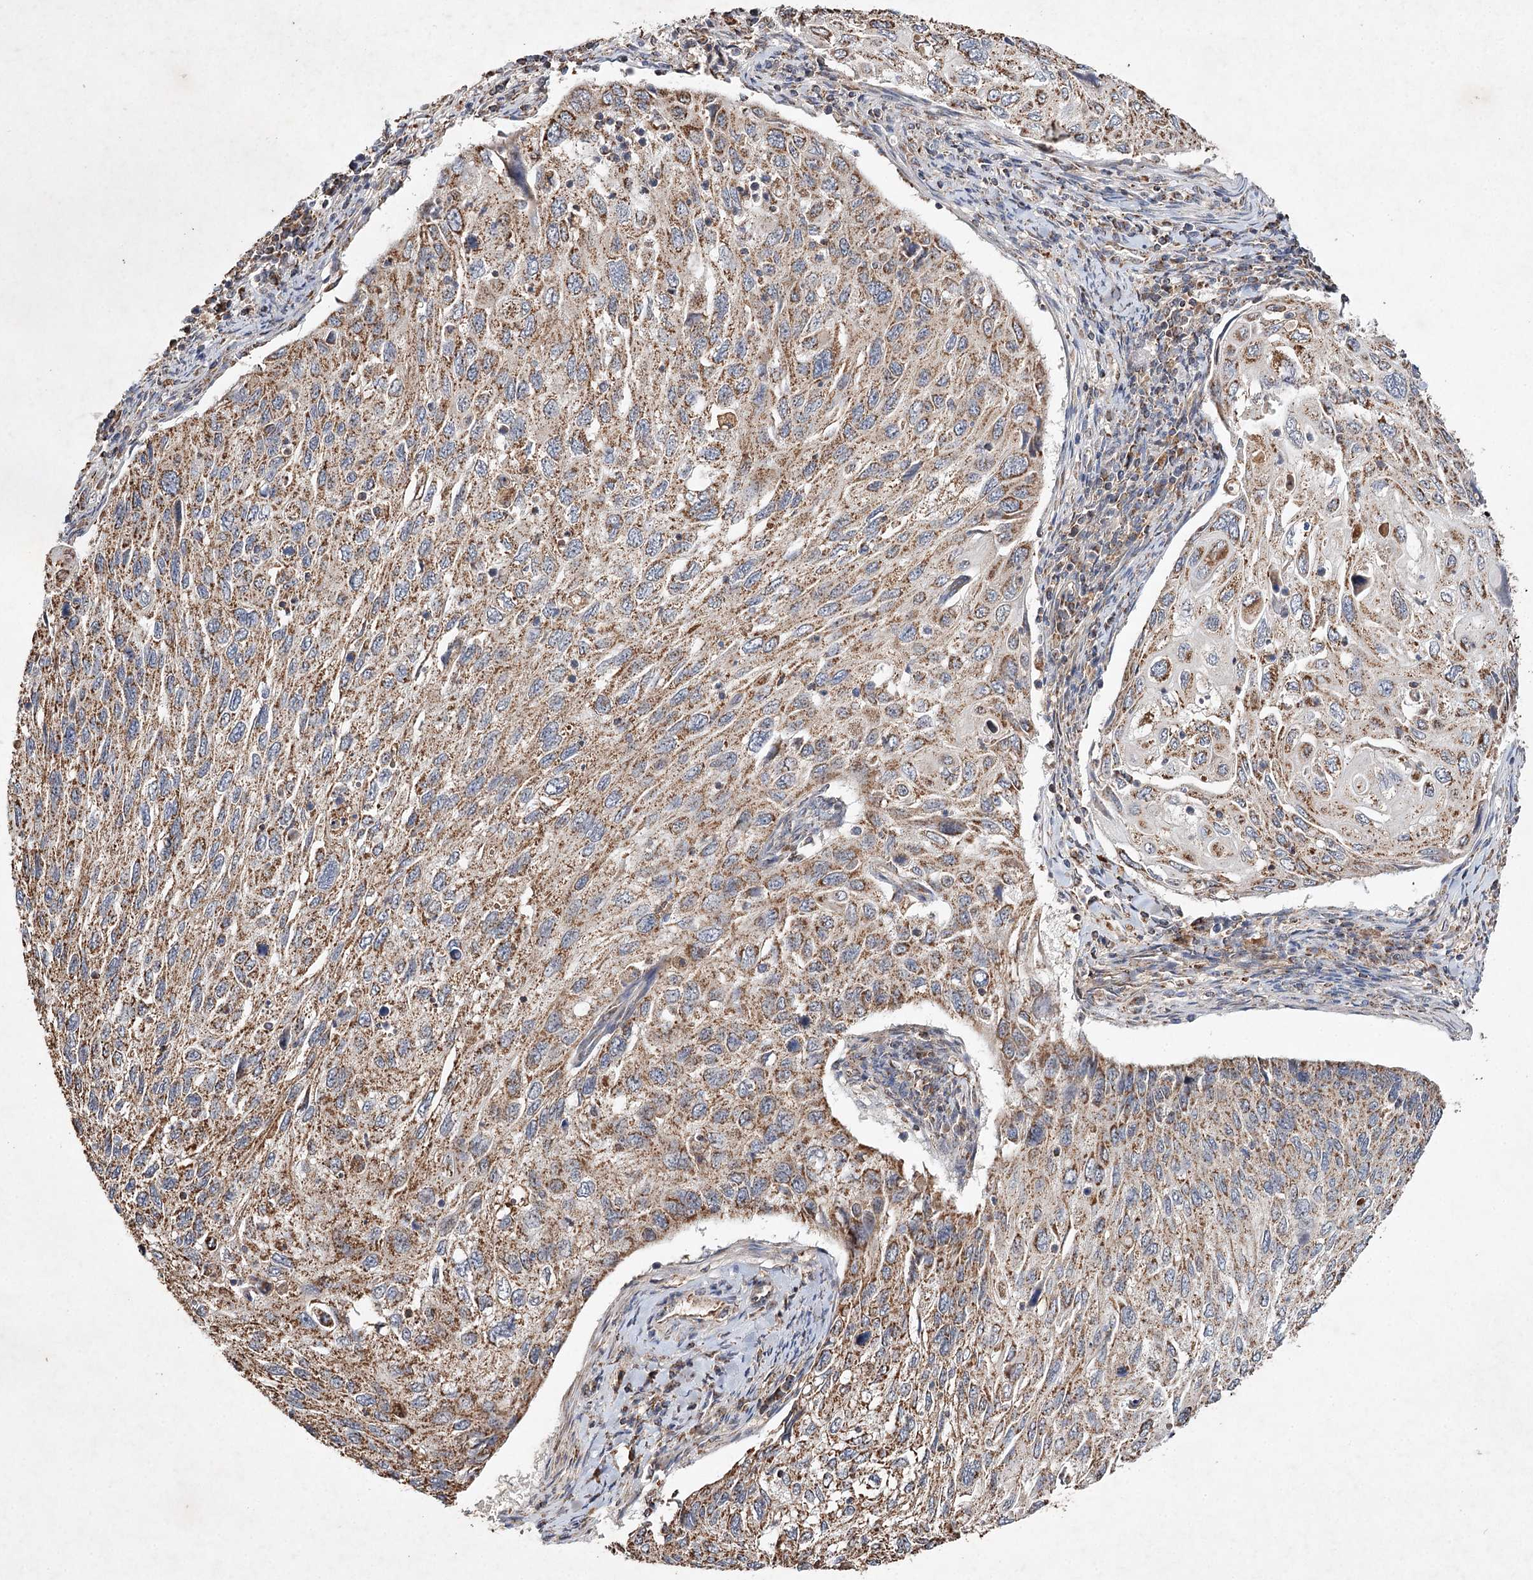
{"staining": {"intensity": "moderate", "quantity": ">75%", "location": "cytoplasmic/membranous"}, "tissue": "cervical cancer", "cell_type": "Tumor cells", "image_type": "cancer", "snomed": [{"axis": "morphology", "description": "Squamous cell carcinoma, NOS"}, {"axis": "topography", "description": "Cervix"}], "caption": "Immunohistochemical staining of human squamous cell carcinoma (cervical) reveals medium levels of moderate cytoplasmic/membranous protein positivity in approximately >75% of tumor cells. Nuclei are stained in blue.", "gene": "PIK3CB", "patient": {"sex": "female", "age": 70}}